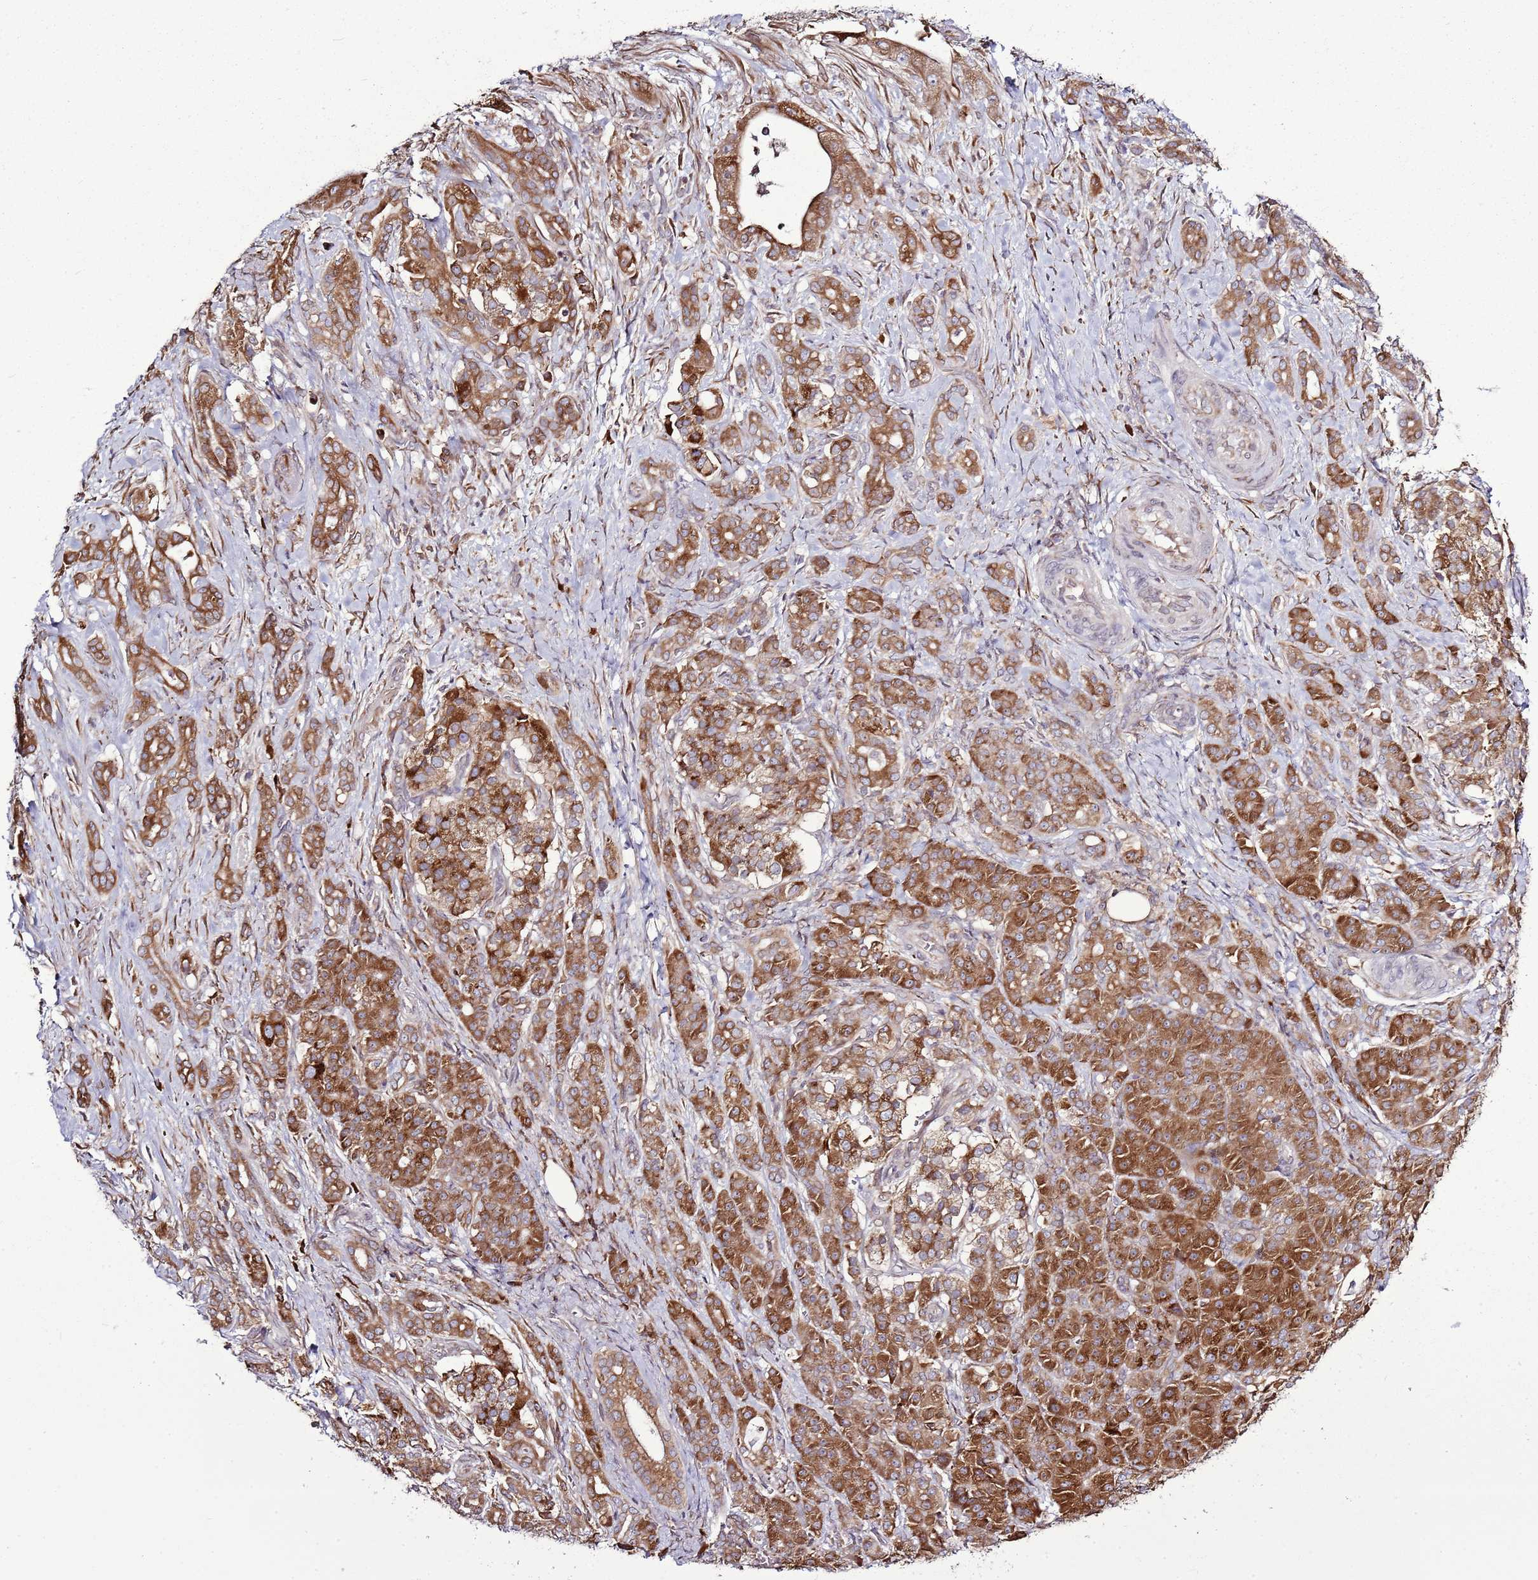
{"staining": {"intensity": "strong", "quantity": ">75%", "location": "cytoplasmic/membranous"}, "tissue": "pancreatic cancer", "cell_type": "Tumor cells", "image_type": "cancer", "snomed": [{"axis": "morphology", "description": "Adenocarcinoma, NOS"}, {"axis": "topography", "description": "Pancreas"}], "caption": "An IHC photomicrograph of neoplastic tissue is shown. Protein staining in brown labels strong cytoplasmic/membranous positivity in pancreatic cancer within tumor cells.", "gene": "TMED10", "patient": {"sex": "male", "age": 57}}